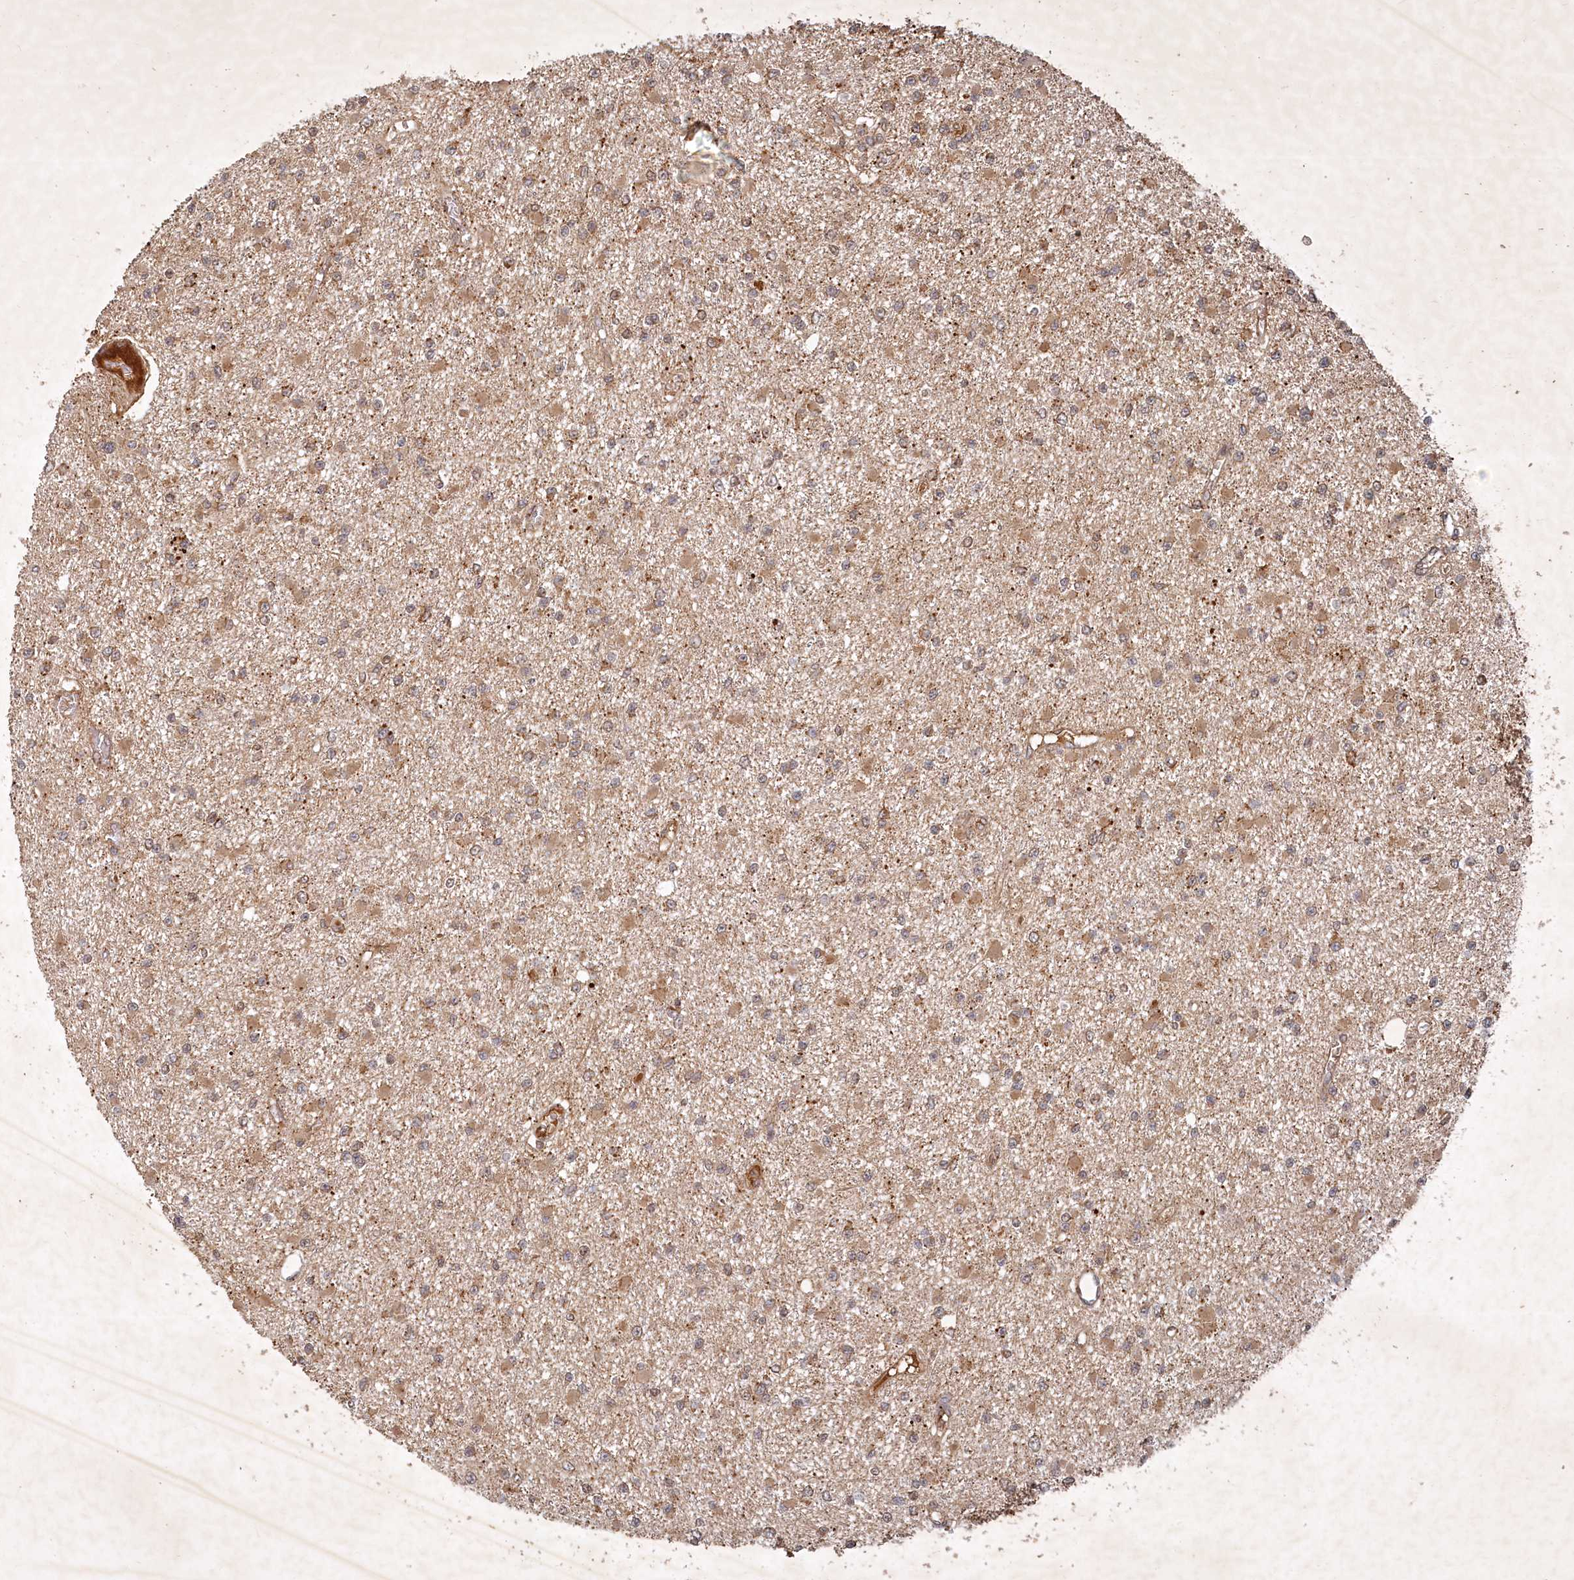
{"staining": {"intensity": "moderate", "quantity": ">75%", "location": "cytoplasmic/membranous"}, "tissue": "glioma", "cell_type": "Tumor cells", "image_type": "cancer", "snomed": [{"axis": "morphology", "description": "Glioma, malignant, Low grade"}, {"axis": "topography", "description": "Brain"}], "caption": "IHC of human glioma demonstrates medium levels of moderate cytoplasmic/membranous positivity in about >75% of tumor cells.", "gene": "UNC93A", "patient": {"sex": "female", "age": 22}}